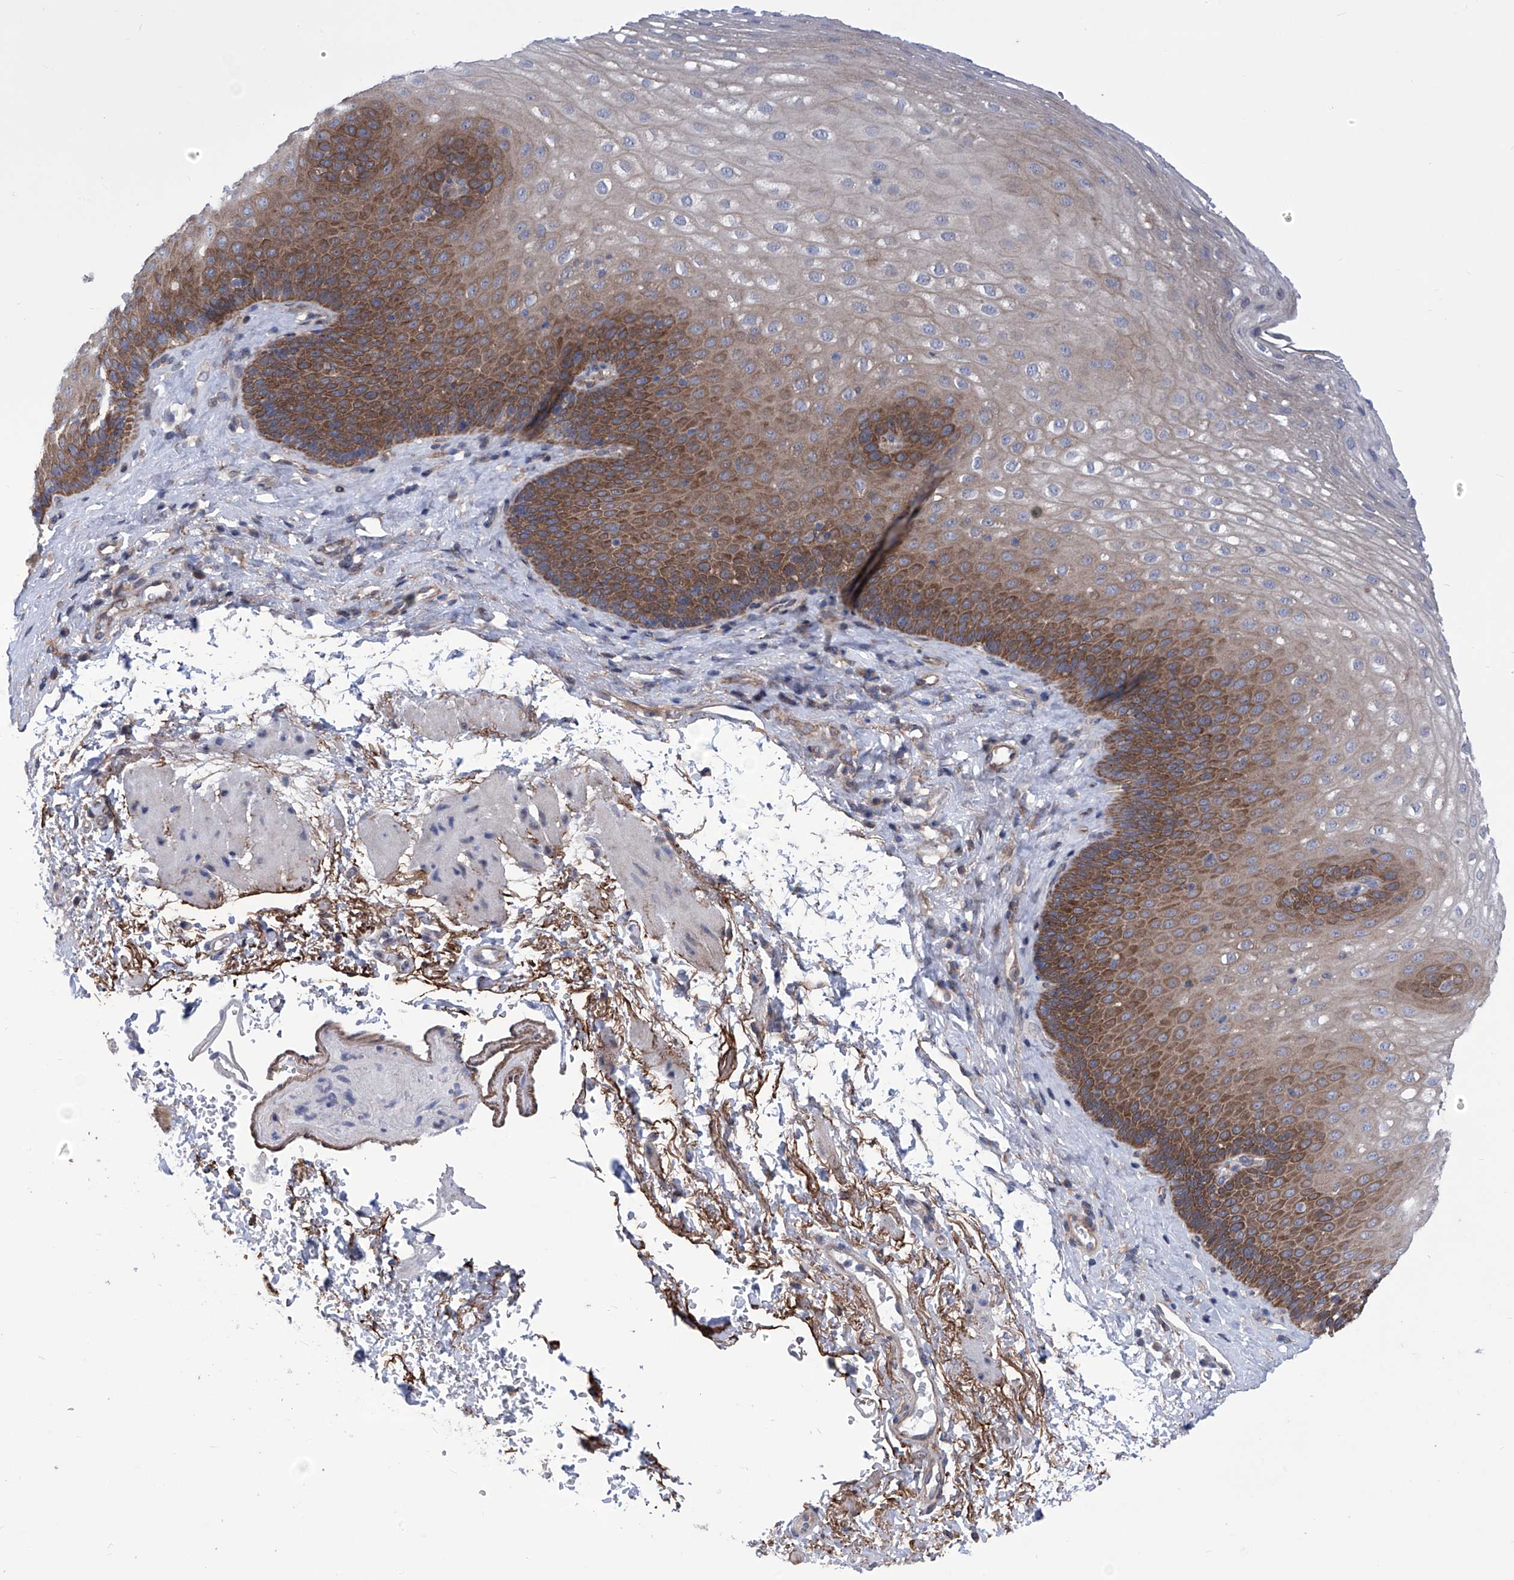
{"staining": {"intensity": "strong", "quantity": "25%-75%", "location": "cytoplasmic/membranous"}, "tissue": "esophagus", "cell_type": "Squamous epithelial cells", "image_type": "normal", "snomed": [{"axis": "morphology", "description": "Normal tissue, NOS"}, {"axis": "topography", "description": "Esophagus"}], "caption": "Immunohistochemistry histopathology image of normal esophagus: esophagus stained using immunohistochemistry demonstrates high levels of strong protein expression localized specifically in the cytoplasmic/membranous of squamous epithelial cells, appearing as a cytoplasmic/membranous brown color.", "gene": "KTI12", "patient": {"sex": "female", "age": 66}}